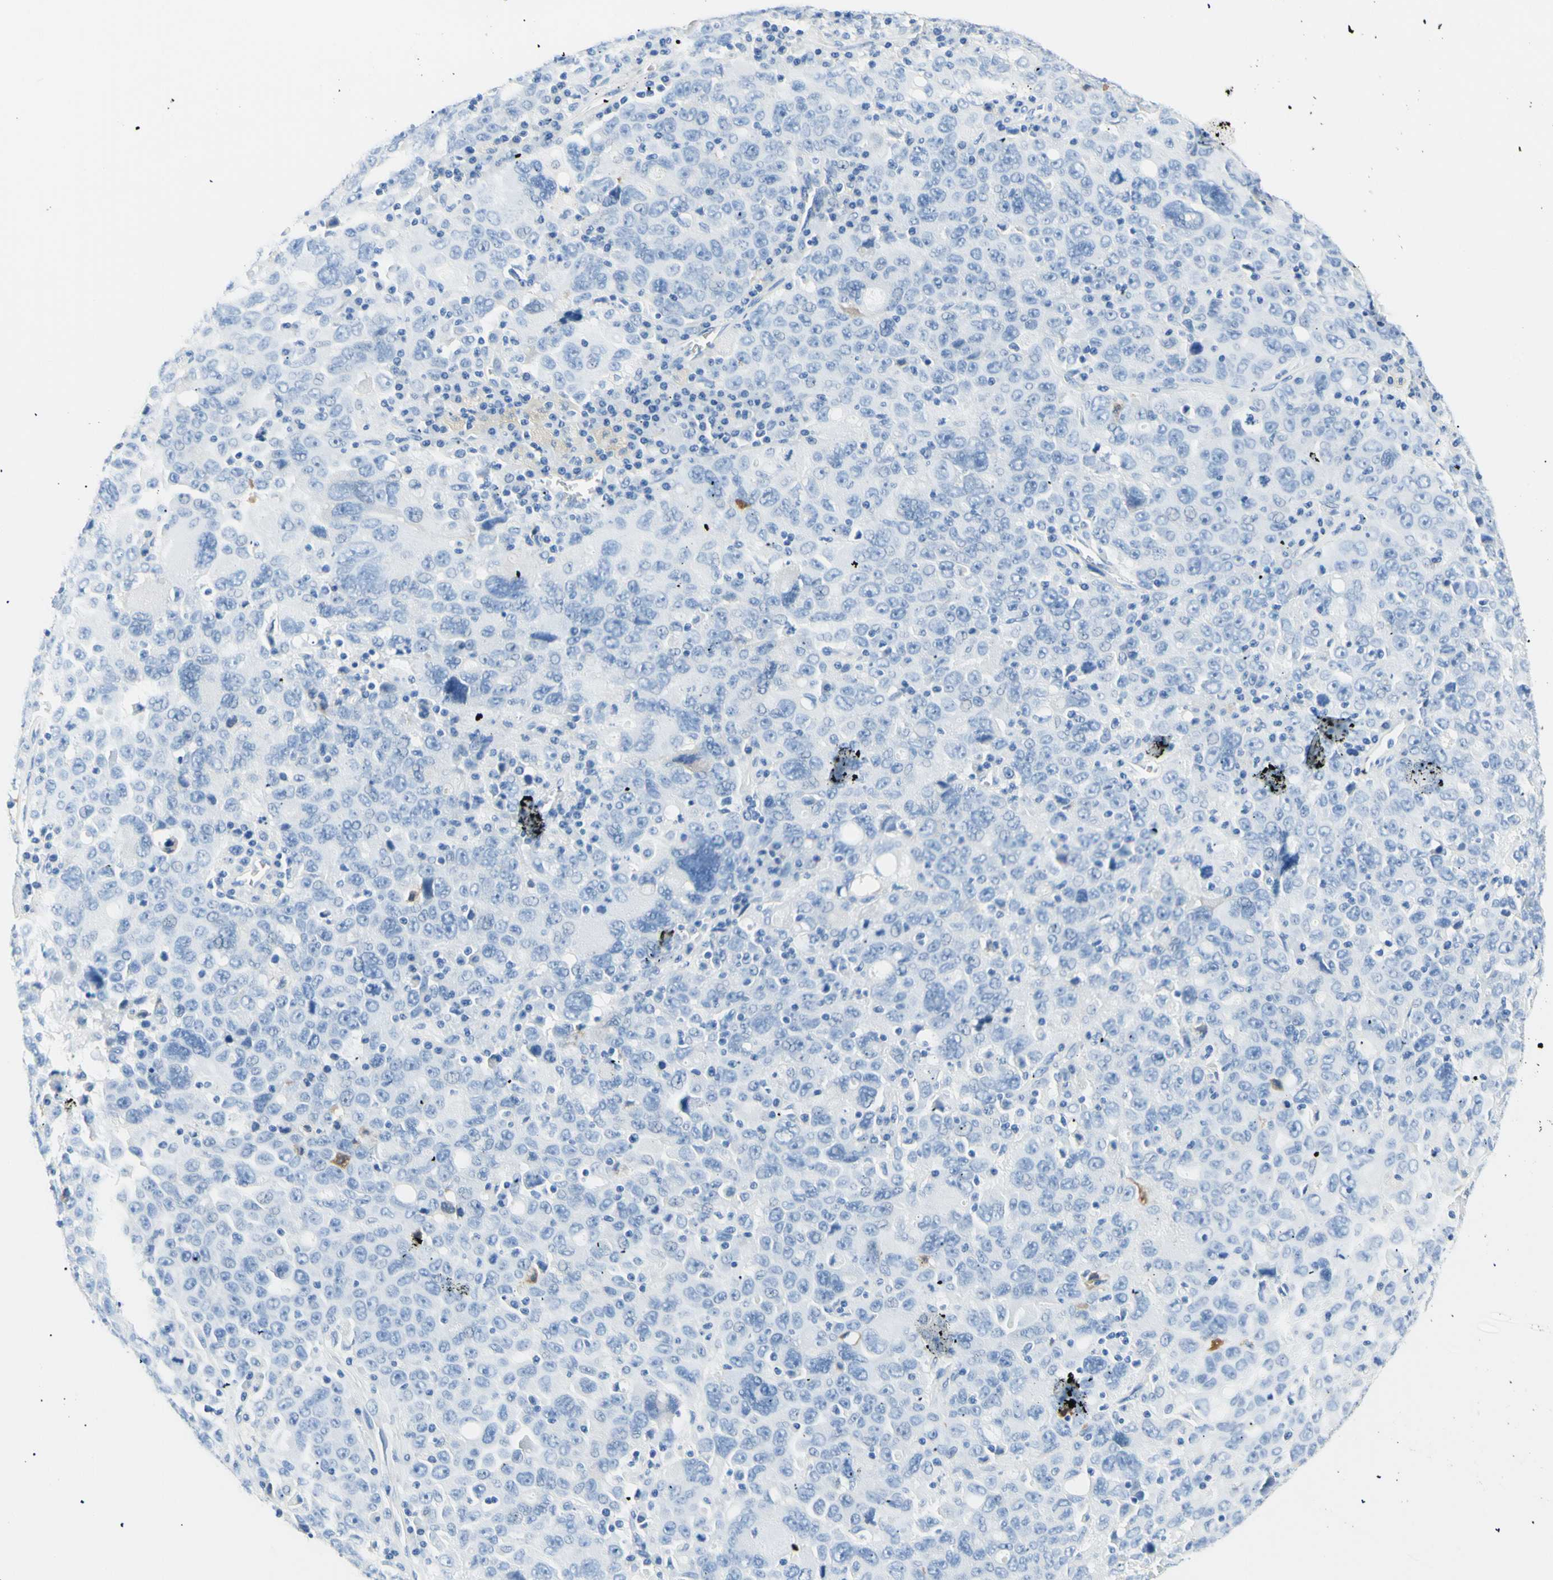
{"staining": {"intensity": "negative", "quantity": "none", "location": "none"}, "tissue": "ovarian cancer", "cell_type": "Tumor cells", "image_type": "cancer", "snomed": [{"axis": "morphology", "description": "Carcinoma, endometroid"}, {"axis": "topography", "description": "Ovary"}], "caption": "Tumor cells are negative for brown protein staining in endometroid carcinoma (ovarian).", "gene": "HPCA", "patient": {"sex": "female", "age": 62}}